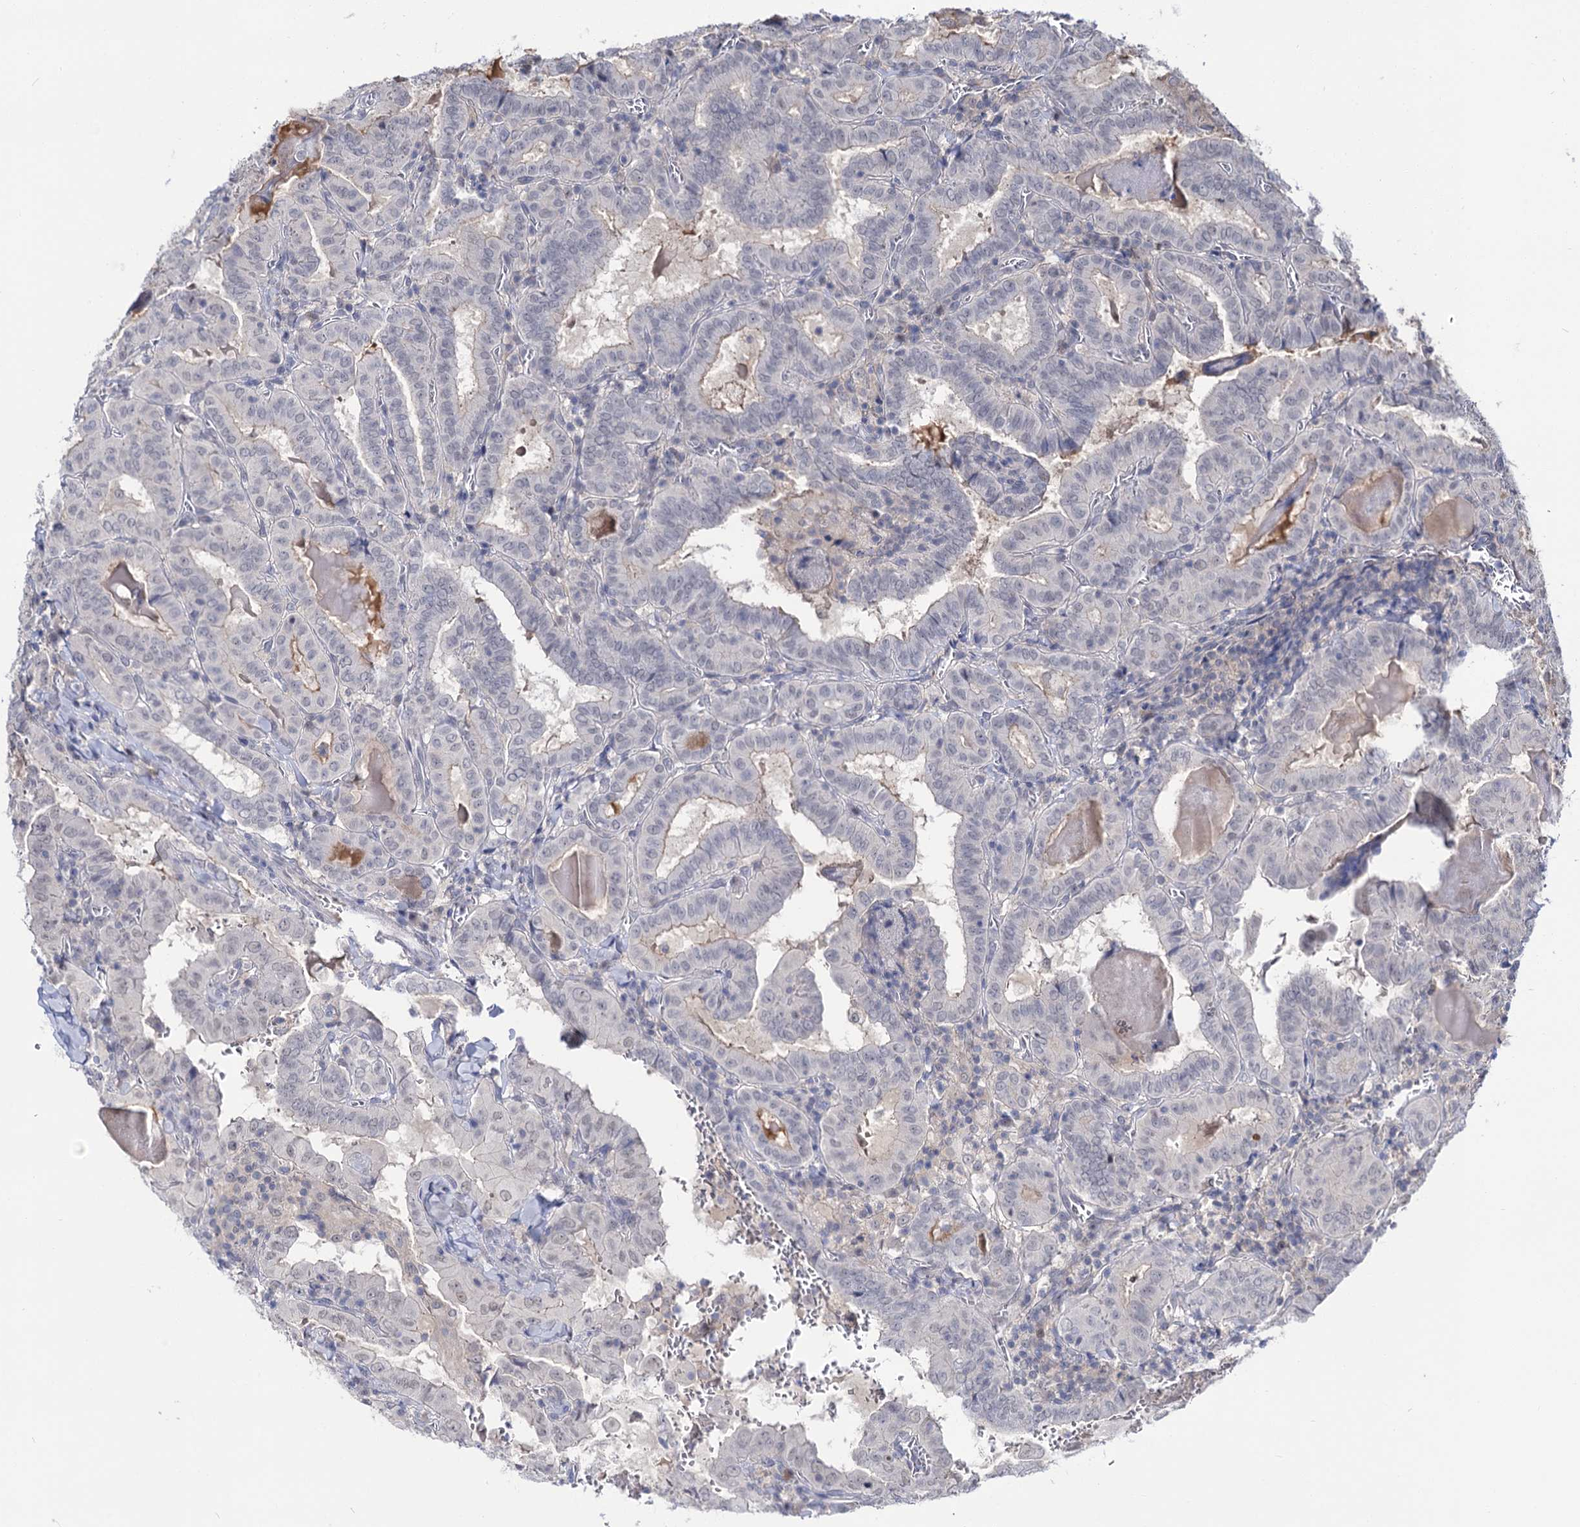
{"staining": {"intensity": "negative", "quantity": "none", "location": "none"}, "tissue": "thyroid cancer", "cell_type": "Tumor cells", "image_type": "cancer", "snomed": [{"axis": "morphology", "description": "Papillary adenocarcinoma, NOS"}, {"axis": "topography", "description": "Thyroid gland"}], "caption": "High power microscopy histopathology image of an immunohistochemistry (IHC) image of thyroid cancer, revealing no significant positivity in tumor cells. (Immunohistochemistry, brightfield microscopy, high magnification).", "gene": "NEK10", "patient": {"sex": "female", "age": 72}}